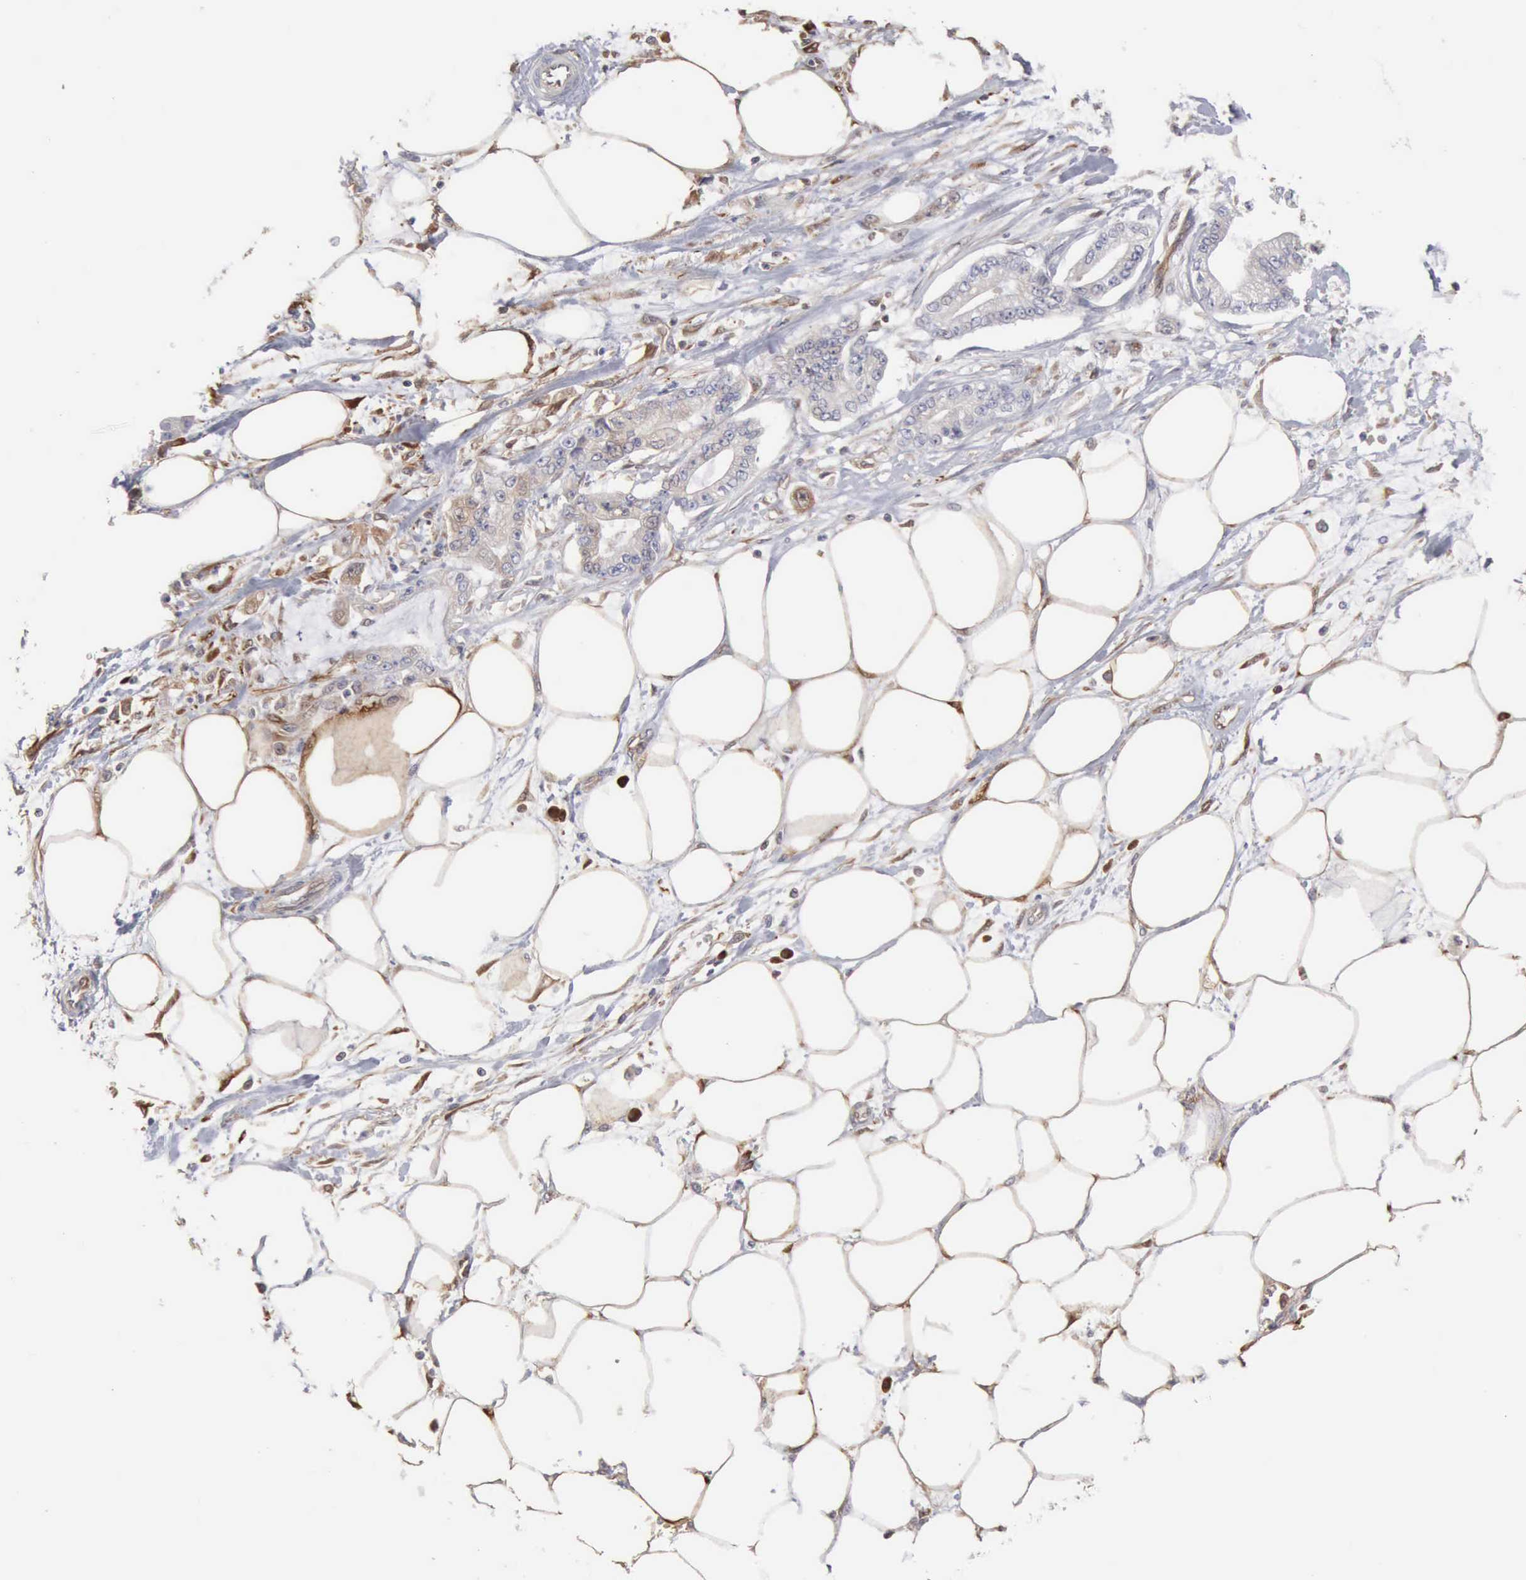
{"staining": {"intensity": "weak", "quantity": "25%-75%", "location": "cytoplasmic/membranous"}, "tissue": "pancreatic cancer", "cell_type": "Tumor cells", "image_type": "cancer", "snomed": [{"axis": "morphology", "description": "Adenocarcinoma, NOS"}, {"axis": "topography", "description": "Pancreas"}, {"axis": "topography", "description": "Stomach, upper"}], "caption": "IHC photomicrograph of human pancreatic cancer (adenocarcinoma) stained for a protein (brown), which exhibits low levels of weak cytoplasmic/membranous staining in about 25%-75% of tumor cells.", "gene": "APOL2", "patient": {"sex": "male", "age": 77}}